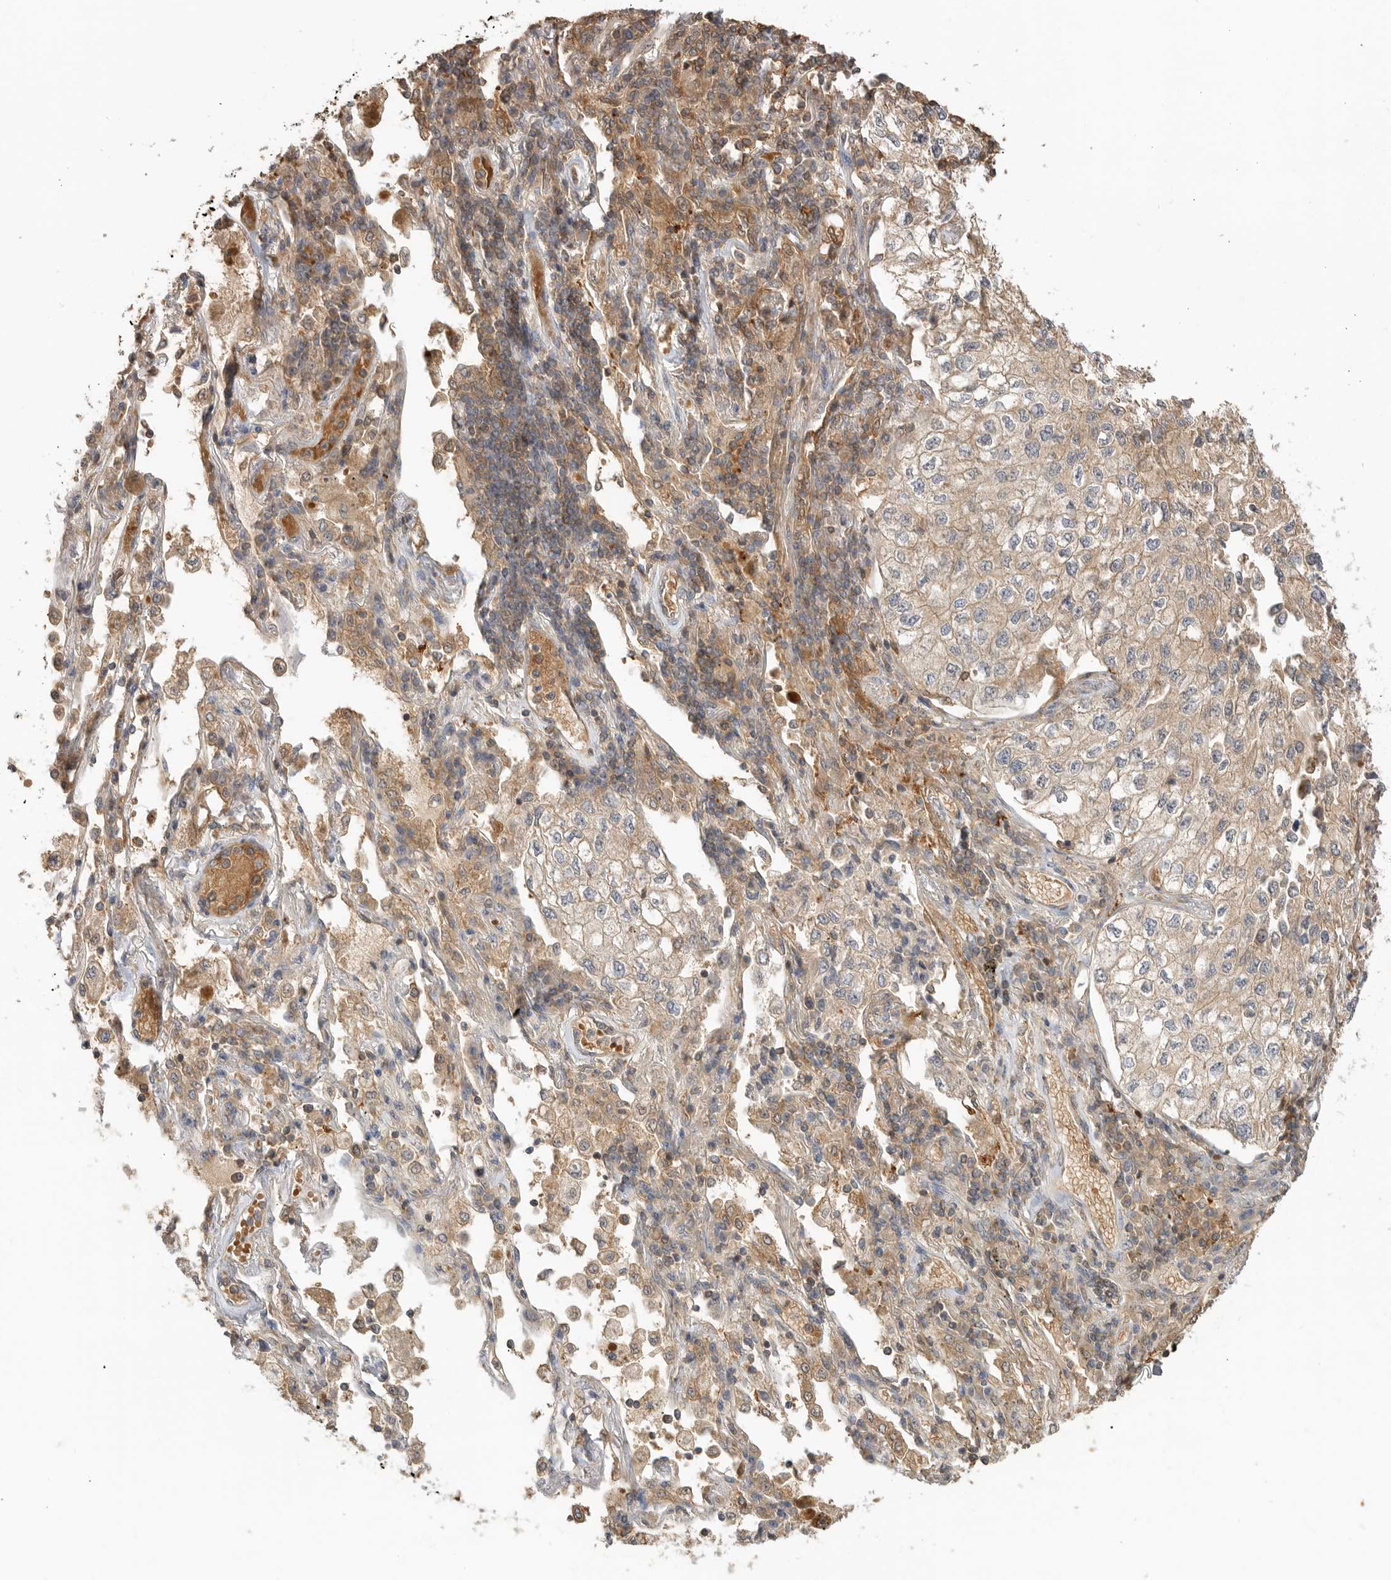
{"staining": {"intensity": "weak", "quantity": ">75%", "location": "cytoplasmic/membranous"}, "tissue": "lung cancer", "cell_type": "Tumor cells", "image_type": "cancer", "snomed": [{"axis": "morphology", "description": "Adenocarcinoma, NOS"}, {"axis": "topography", "description": "Lung"}], "caption": "This is a micrograph of immunohistochemistry (IHC) staining of lung cancer (adenocarcinoma), which shows weak expression in the cytoplasmic/membranous of tumor cells.", "gene": "CLDN12", "patient": {"sex": "male", "age": 63}}